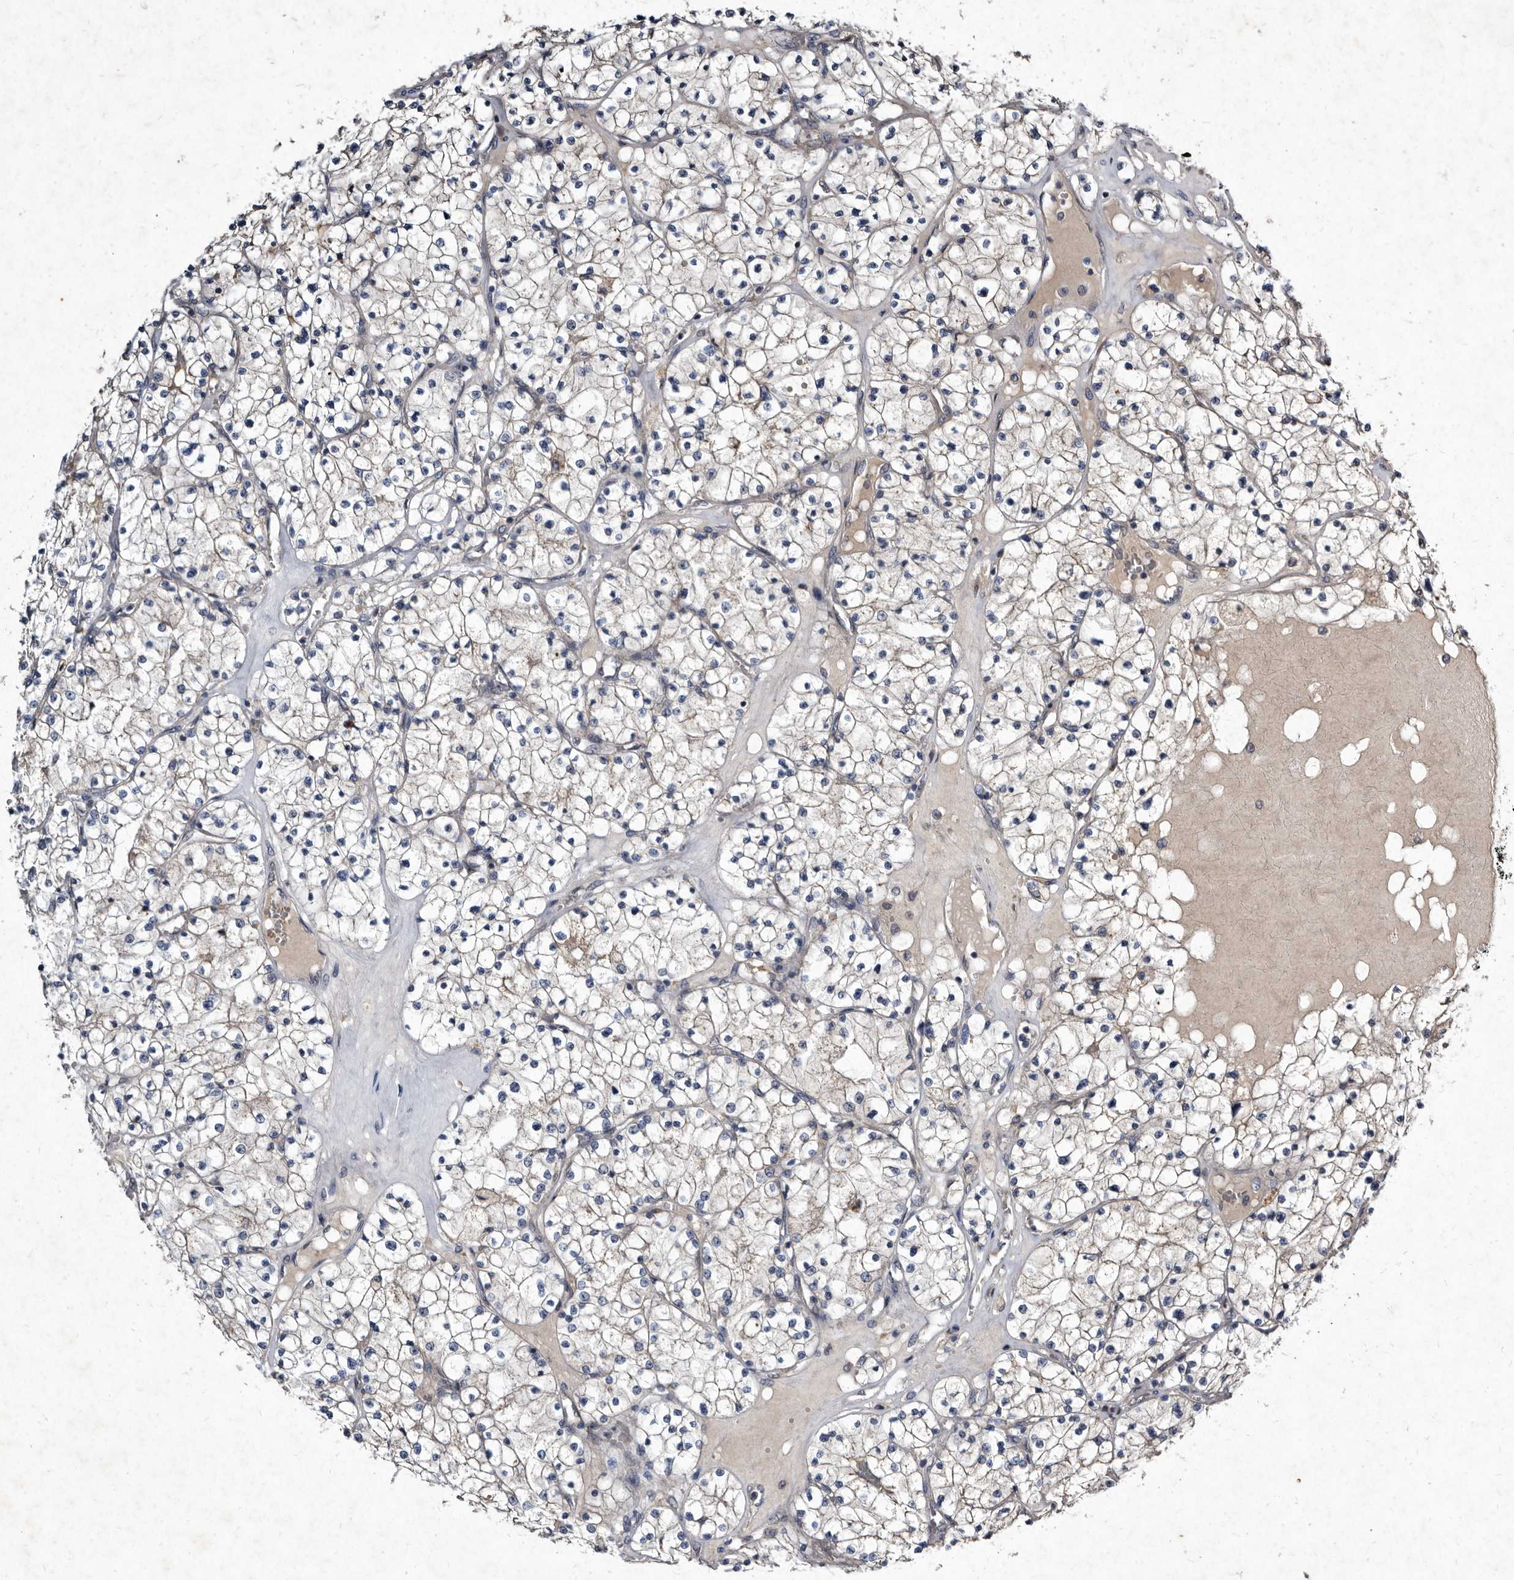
{"staining": {"intensity": "negative", "quantity": "none", "location": "none"}, "tissue": "renal cancer", "cell_type": "Tumor cells", "image_type": "cancer", "snomed": [{"axis": "morphology", "description": "Normal tissue, NOS"}, {"axis": "morphology", "description": "Adenocarcinoma, NOS"}, {"axis": "topography", "description": "Kidney"}], "caption": "A micrograph of human renal adenocarcinoma is negative for staining in tumor cells.", "gene": "YPEL3", "patient": {"sex": "male", "age": 68}}